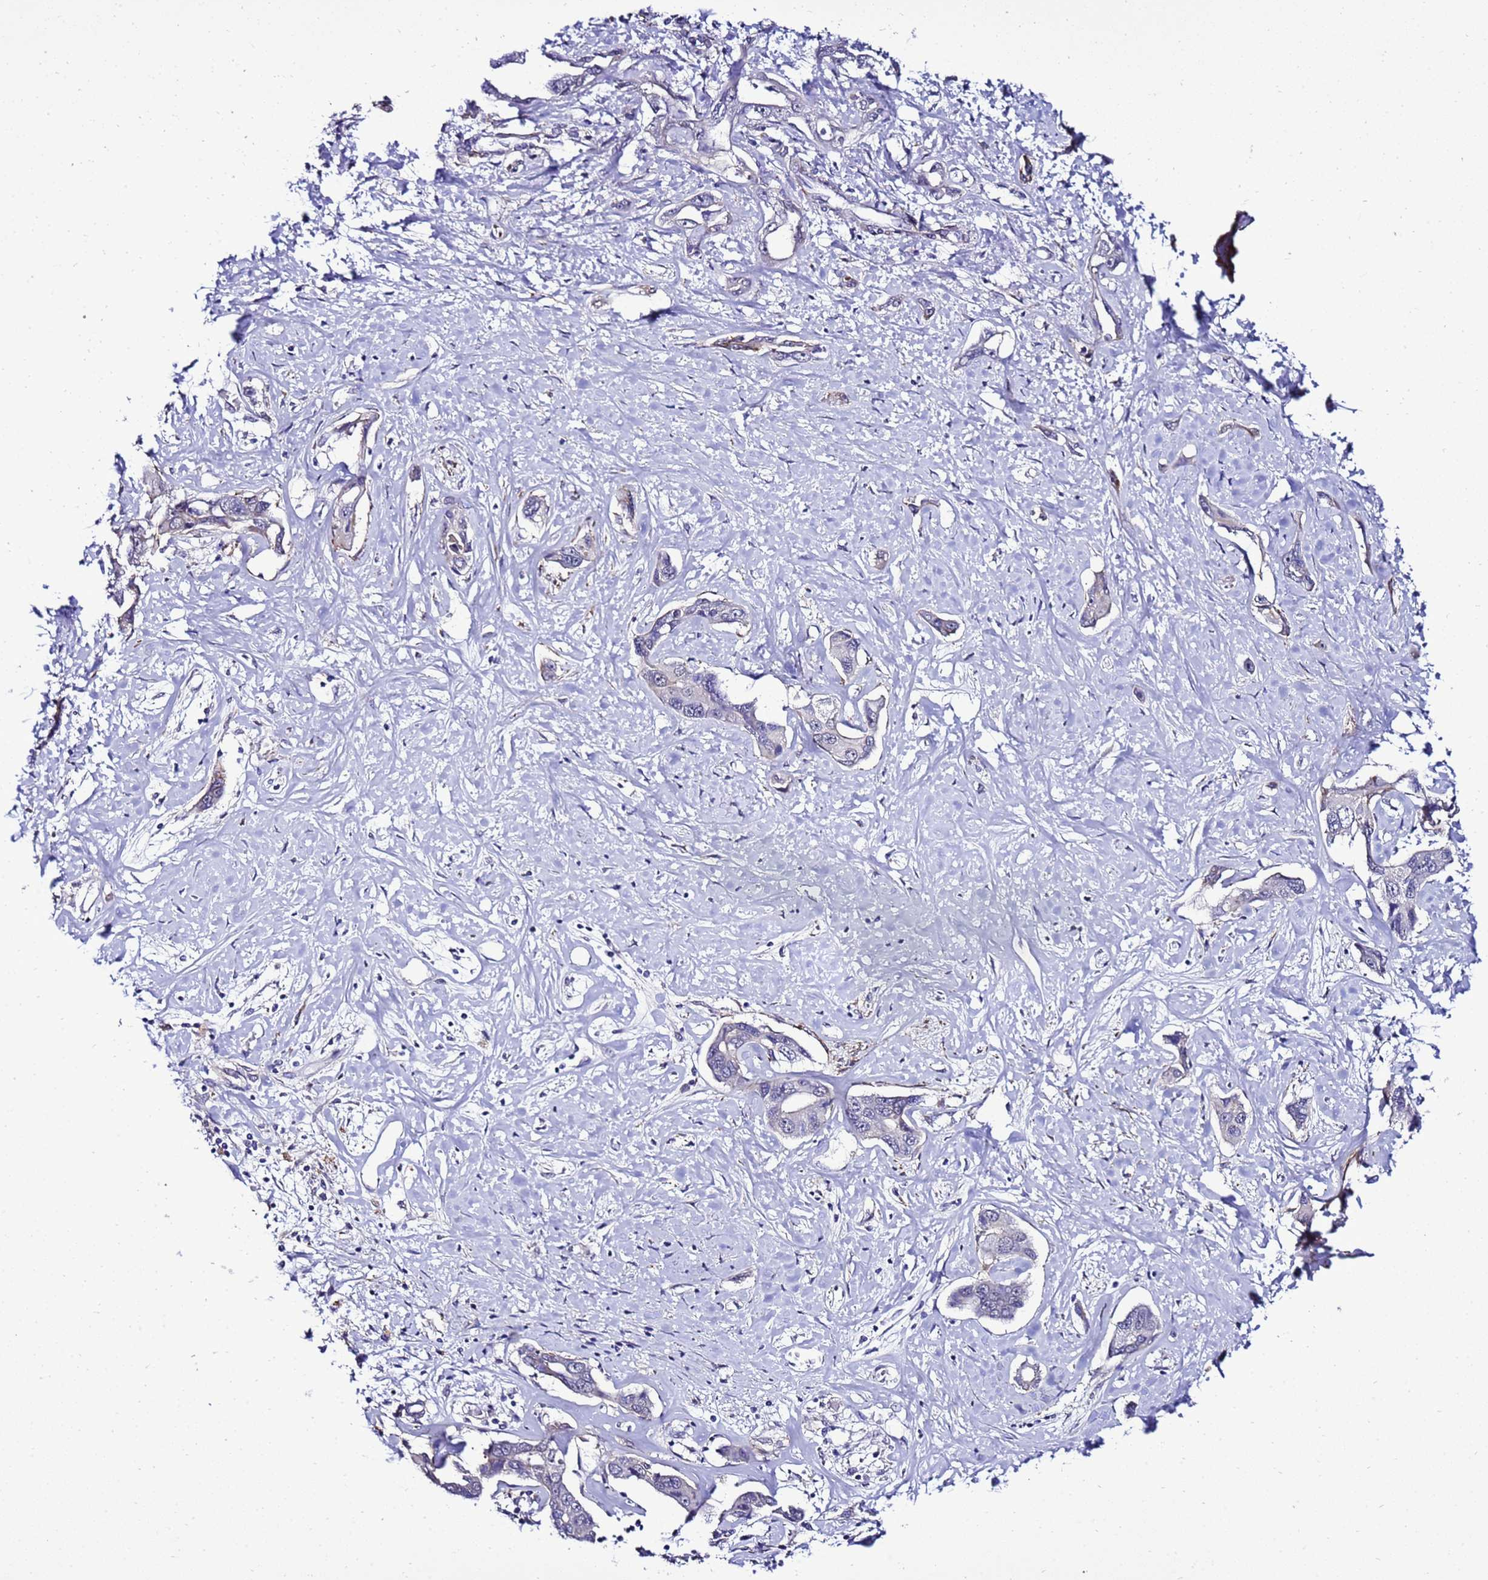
{"staining": {"intensity": "negative", "quantity": "none", "location": "none"}, "tissue": "liver cancer", "cell_type": "Tumor cells", "image_type": "cancer", "snomed": [{"axis": "morphology", "description": "Cholangiocarcinoma"}, {"axis": "topography", "description": "Liver"}], "caption": "A photomicrograph of liver cholangiocarcinoma stained for a protein demonstrates no brown staining in tumor cells. (Immunohistochemistry, brightfield microscopy, high magnification).", "gene": "GZF1", "patient": {"sex": "male", "age": 59}}